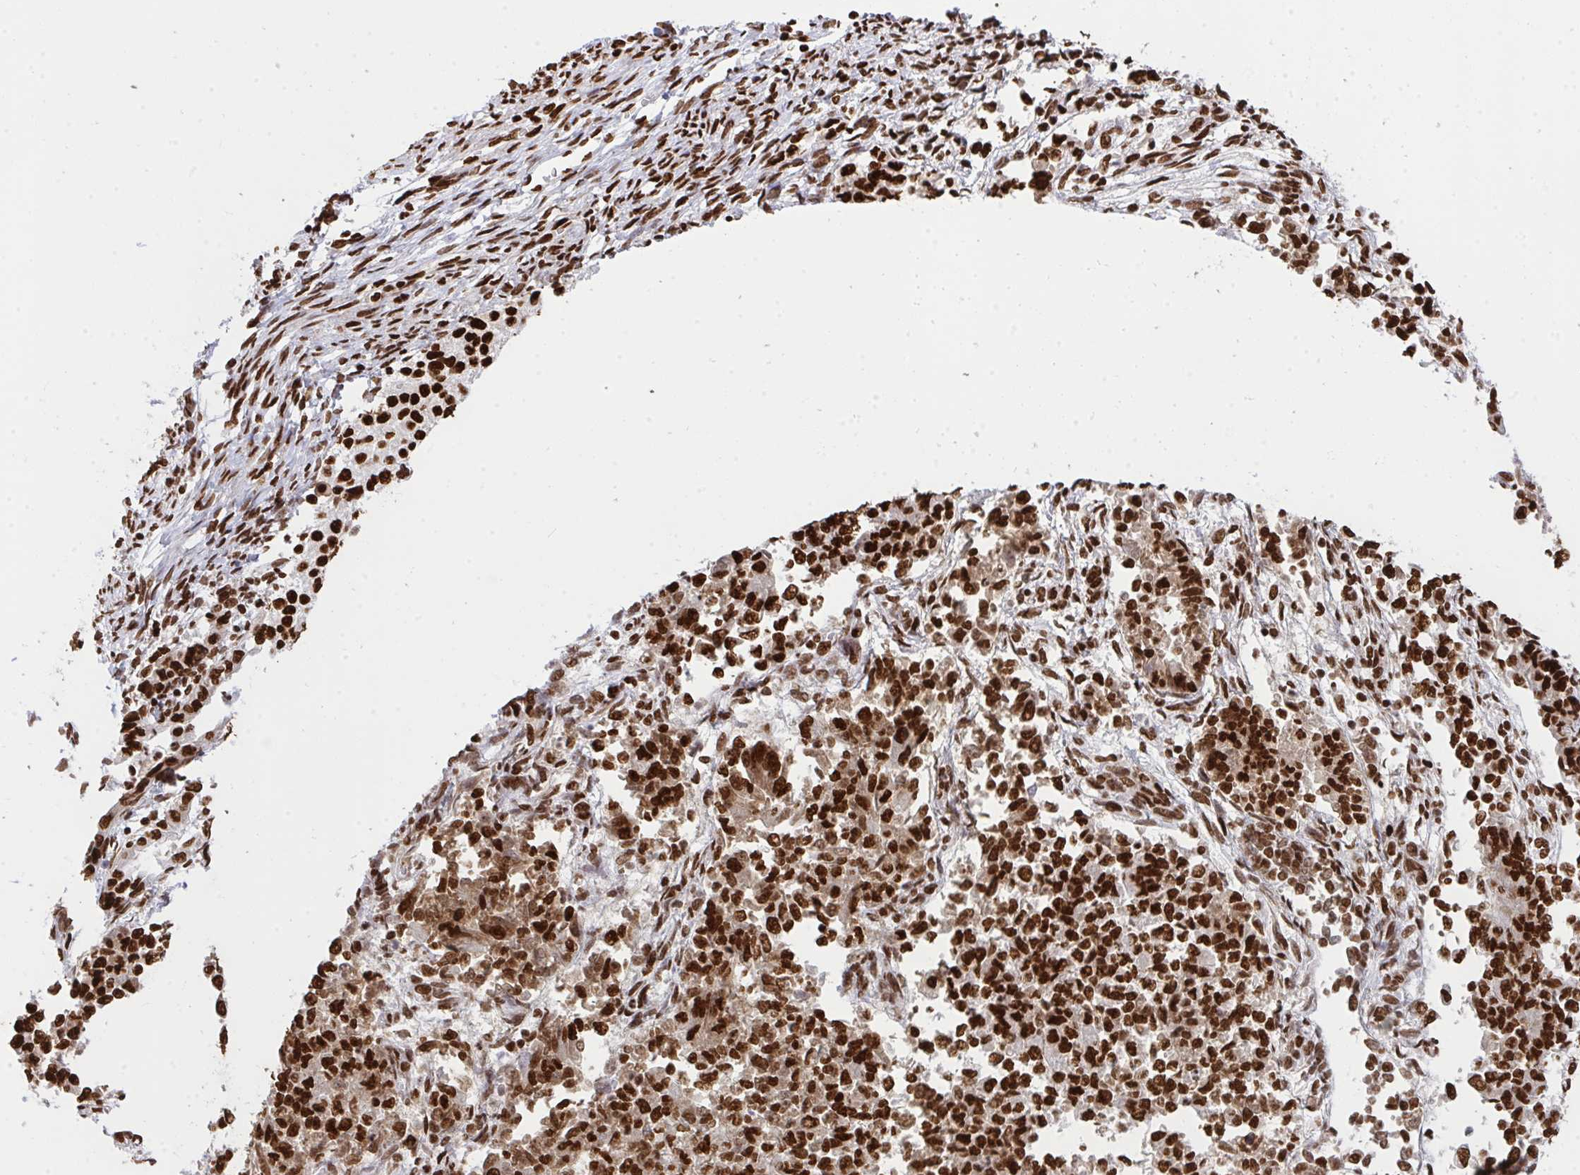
{"staining": {"intensity": "strong", "quantity": ">75%", "location": "nuclear"}, "tissue": "endometrial cancer", "cell_type": "Tumor cells", "image_type": "cancer", "snomed": [{"axis": "morphology", "description": "Adenocarcinoma, NOS"}, {"axis": "topography", "description": "Endometrium"}], "caption": "Adenocarcinoma (endometrial) stained with a protein marker demonstrates strong staining in tumor cells.", "gene": "HNRNPL", "patient": {"sex": "female", "age": 65}}